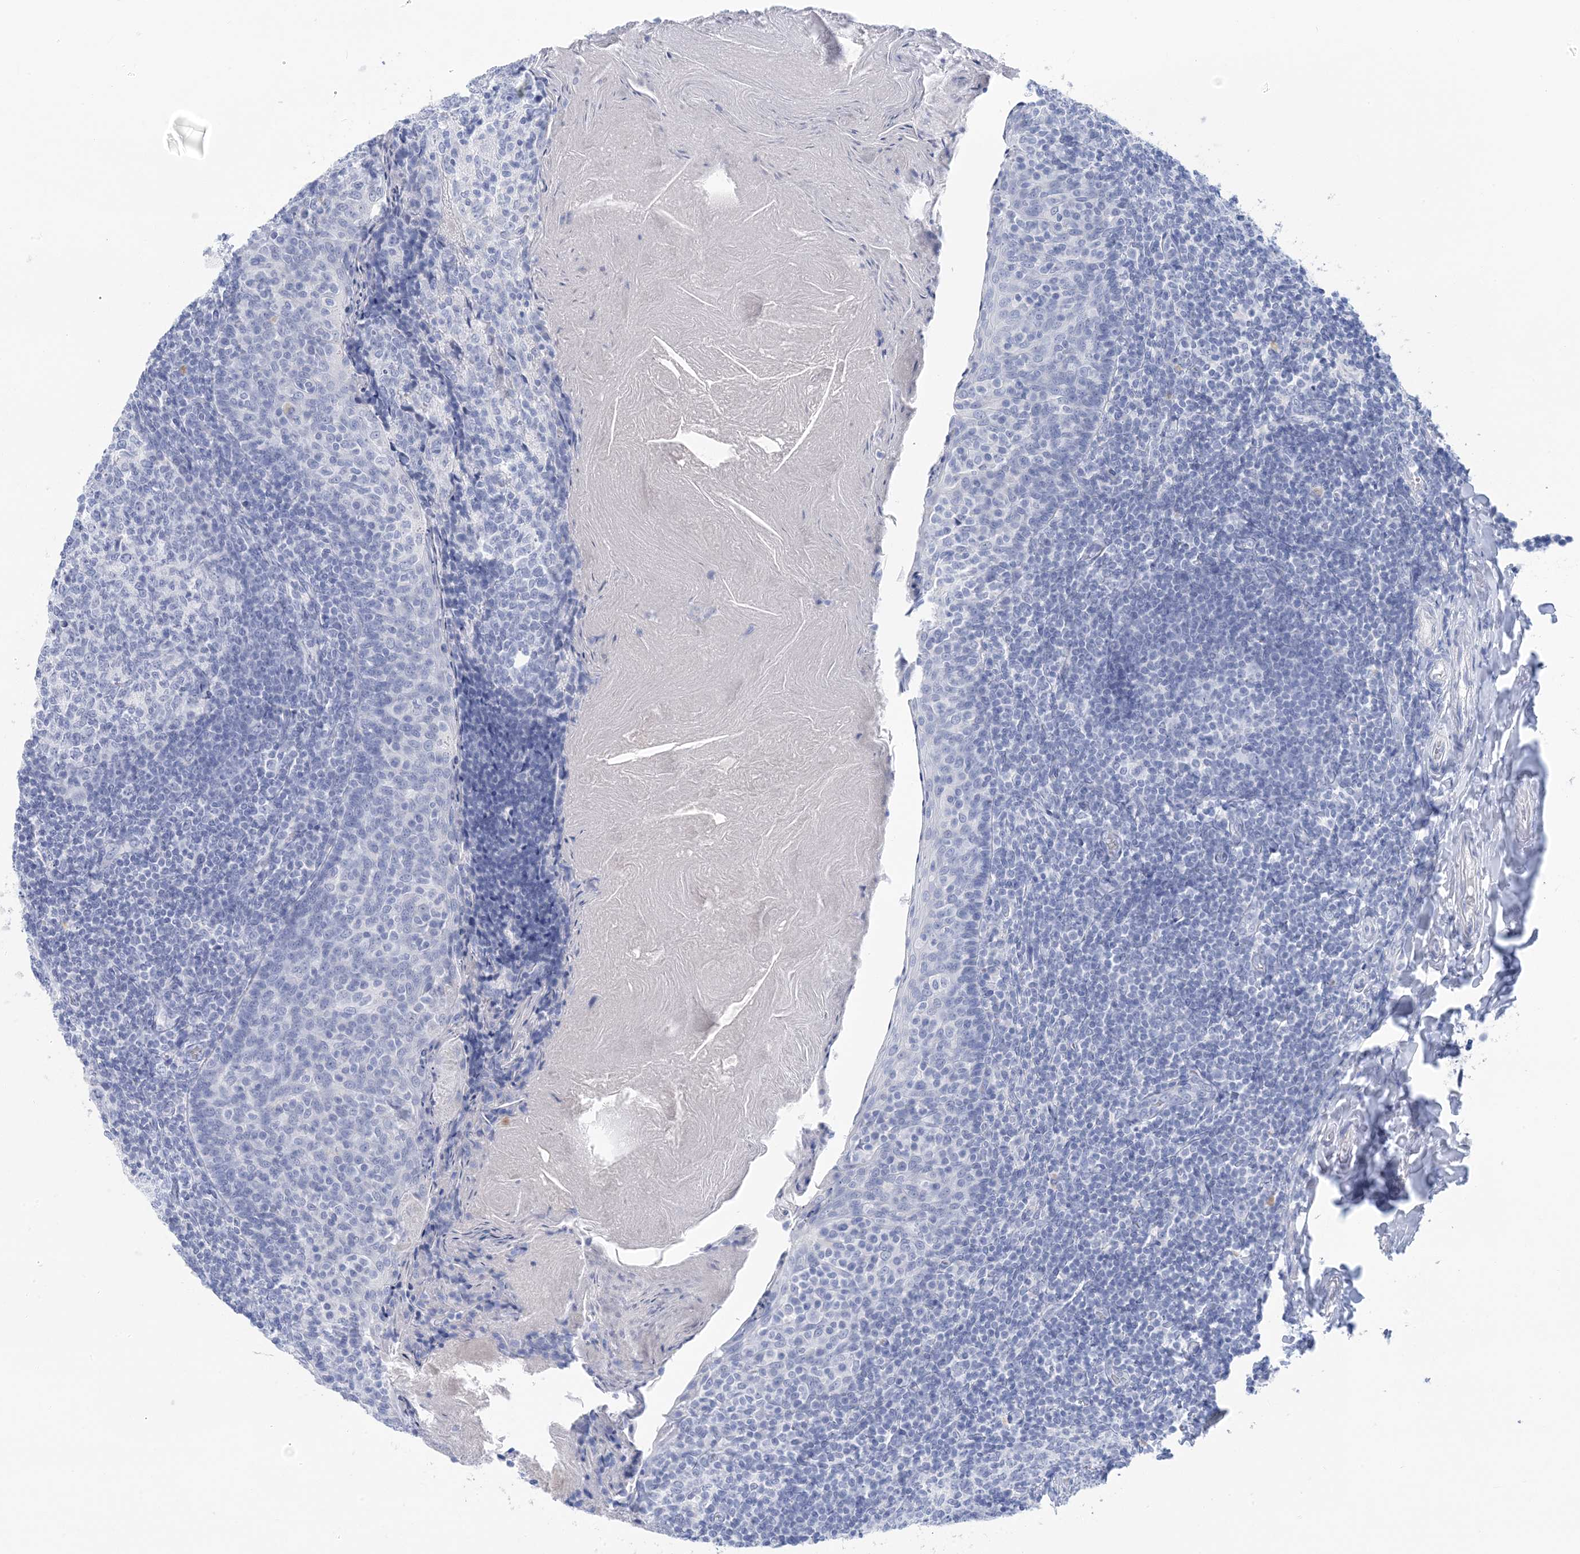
{"staining": {"intensity": "negative", "quantity": "none", "location": "none"}, "tissue": "tonsil", "cell_type": "Germinal center cells", "image_type": "normal", "snomed": [{"axis": "morphology", "description": "Normal tissue, NOS"}, {"axis": "topography", "description": "Tonsil"}], "caption": "This is a photomicrograph of IHC staining of unremarkable tonsil, which shows no expression in germinal center cells. The staining was performed using DAB to visualize the protein expression in brown, while the nuclei were stained in blue with hematoxylin (Magnification: 20x).", "gene": "SH3YL1", "patient": {"sex": "female", "age": 19}}